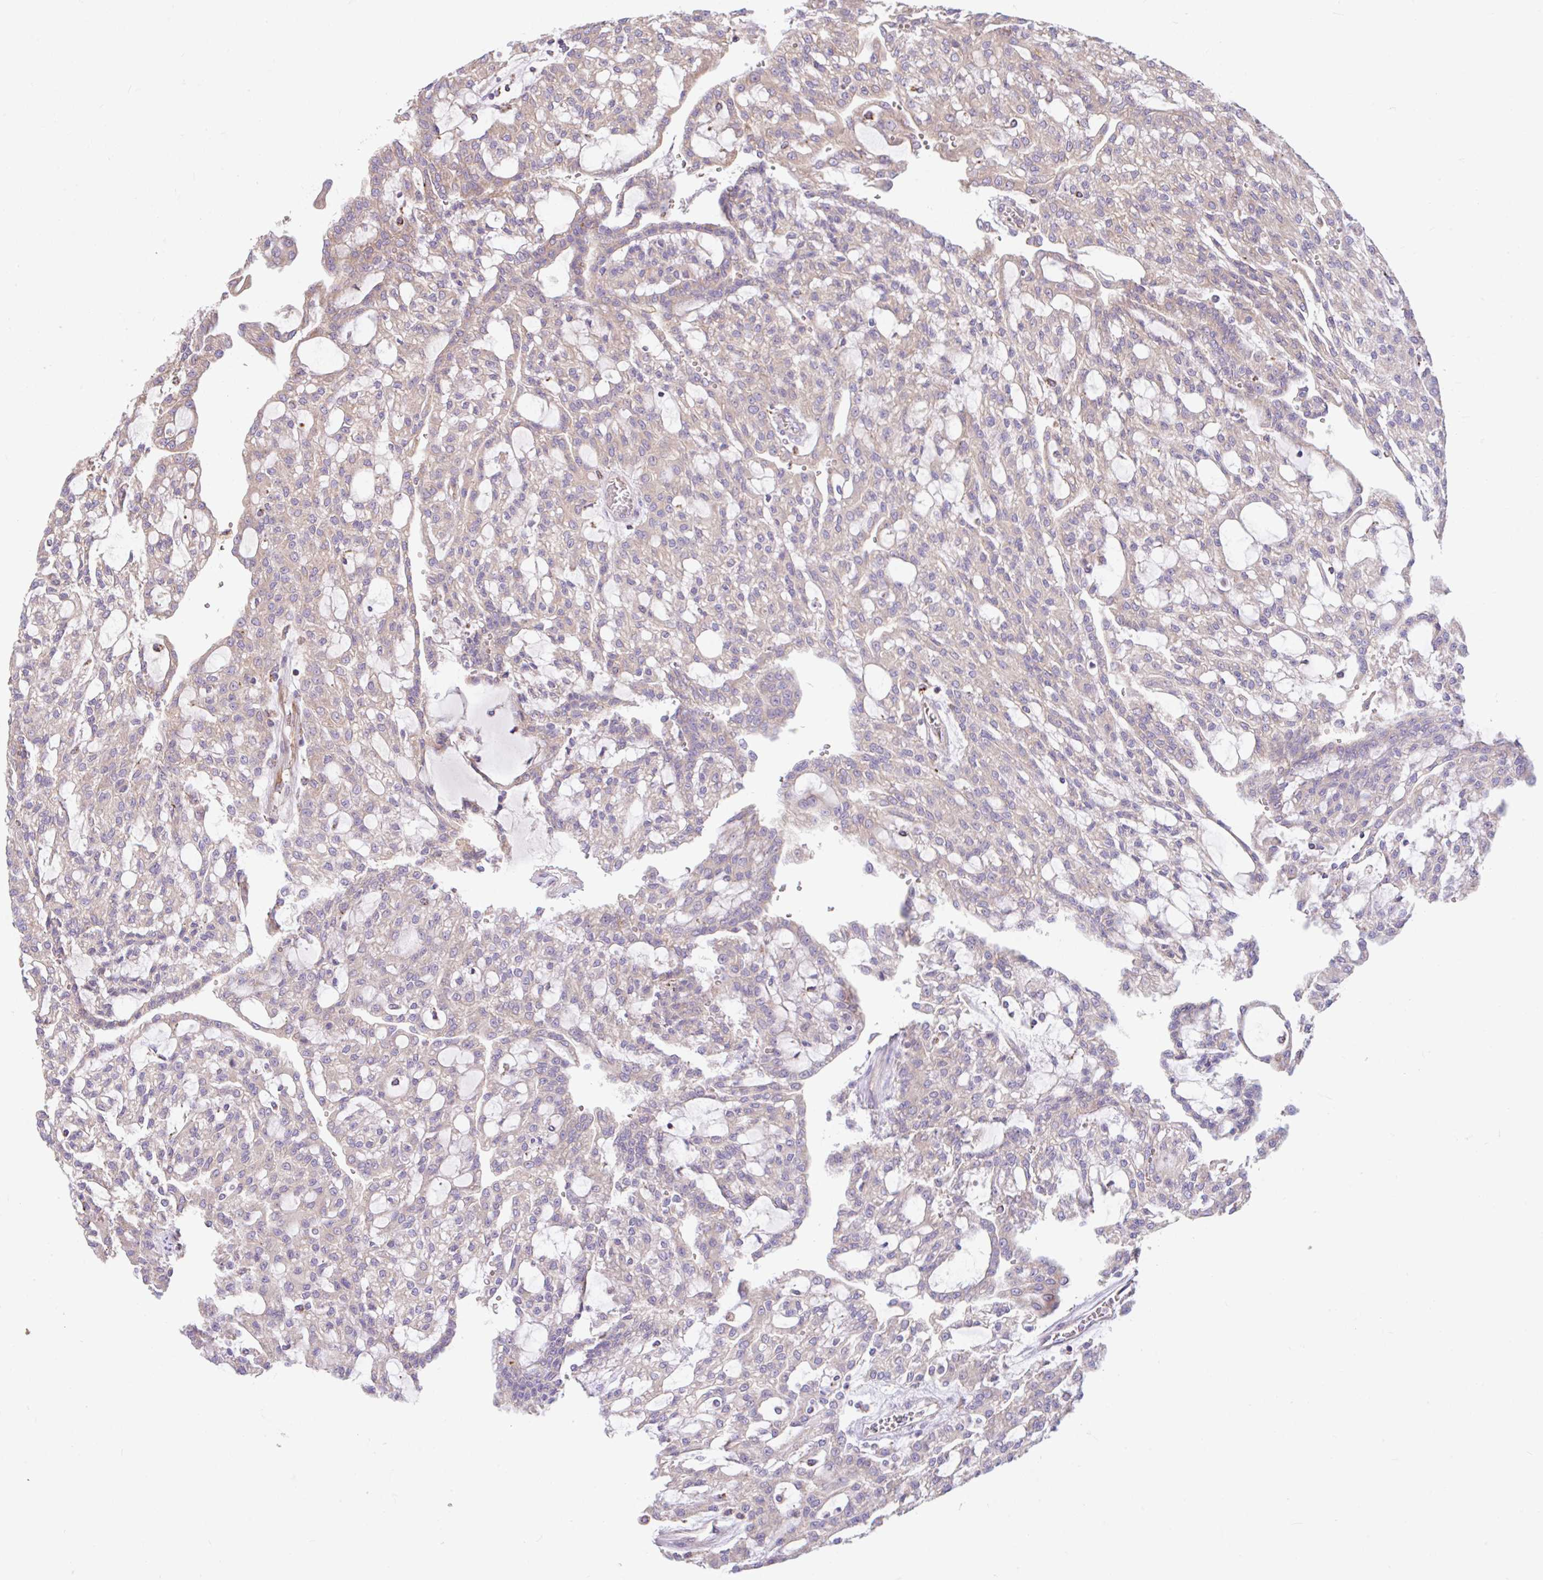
{"staining": {"intensity": "weak", "quantity": "25%-75%", "location": "cytoplasmic/membranous"}, "tissue": "renal cancer", "cell_type": "Tumor cells", "image_type": "cancer", "snomed": [{"axis": "morphology", "description": "Adenocarcinoma, NOS"}, {"axis": "topography", "description": "Kidney"}], "caption": "Immunohistochemistry (DAB) staining of renal cancer demonstrates weak cytoplasmic/membranous protein positivity in approximately 25%-75% of tumor cells. (DAB IHC with brightfield microscopy, high magnification).", "gene": "RALBP1", "patient": {"sex": "male", "age": 63}}